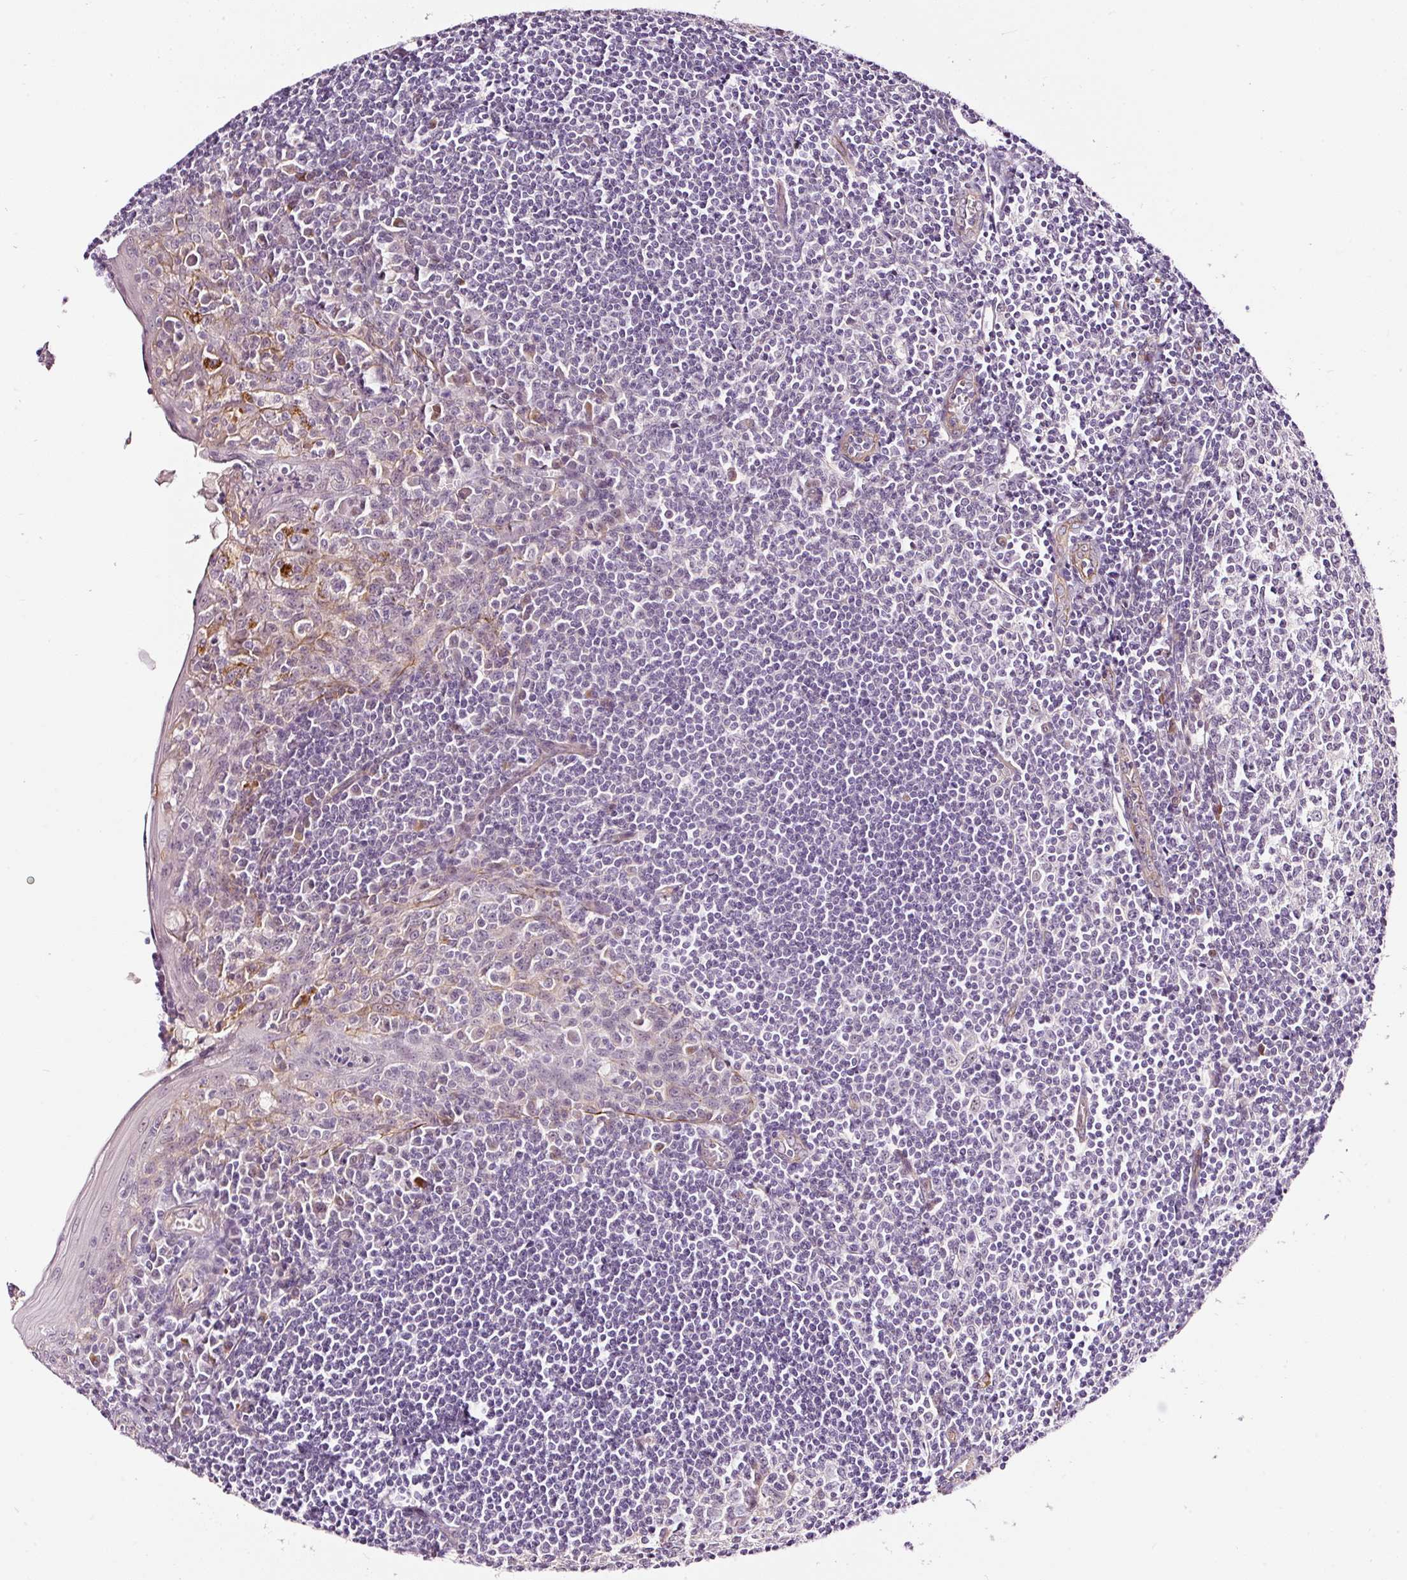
{"staining": {"intensity": "negative", "quantity": "none", "location": "none"}, "tissue": "tonsil", "cell_type": "Germinal center cells", "image_type": "normal", "snomed": [{"axis": "morphology", "description": "Normal tissue, NOS"}, {"axis": "topography", "description": "Tonsil"}], "caption": "The IHC photomicrograph has no significant staining in germinal center cells of tonsil. (Brightfield microscopy of DAB (3,3'-diaminobenzidine) immunohistochemistry (IHC) at high magnification).", "gene": "ABCB4", "patient": {"sex": "male", "age": 27}}